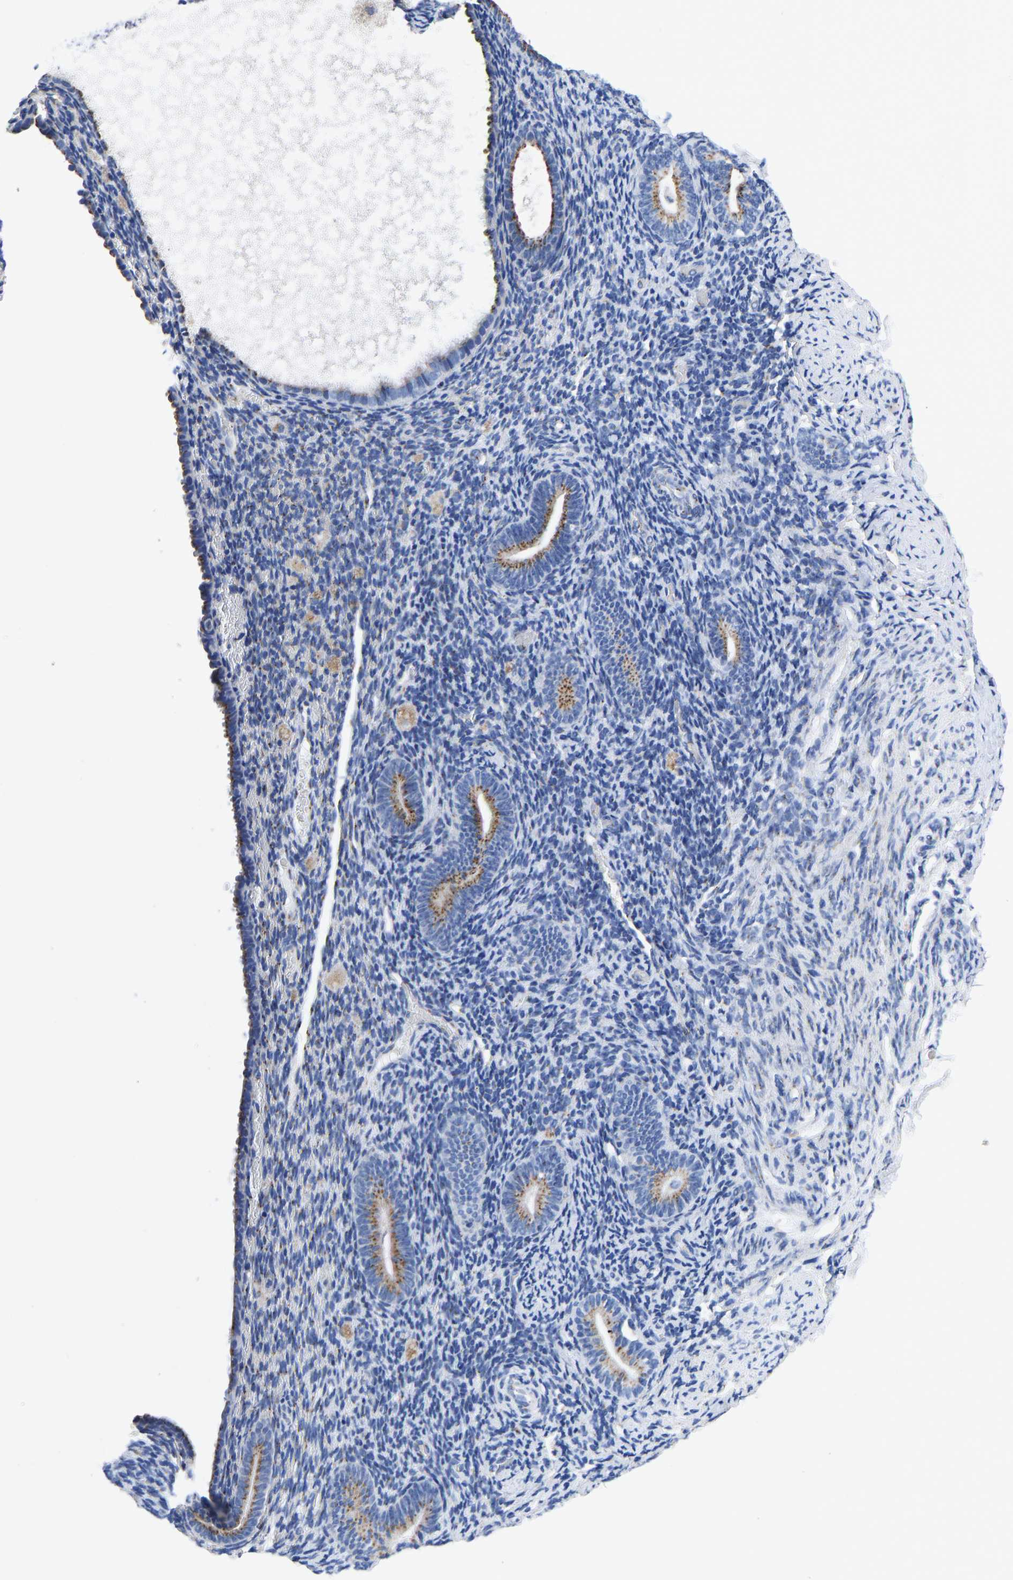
{"staining": {"intensity": "moderate", "quantity": "<25%", "location": "cytoplasmic/membranous"}, "tissue": "endometrium", "cell_type": "Cells in endometrial stroma", "image_type": "normal", "snomed": [{"axis": "morphology", "description": "Normal tissue, NOS"}, {"axis": "topography", "description": "Endometrium"}], "caption": "Protein expression analysis of unremarkable endometrium shows moderate cytoplasmic/membranous positivity in approximately <25% of cells in endometrial stroma. (brown staining indicates protein expression, while blue staining denotes nuclei).", "gene": "TMEM87A", "patient": {"sex": "female", "age": 51}}